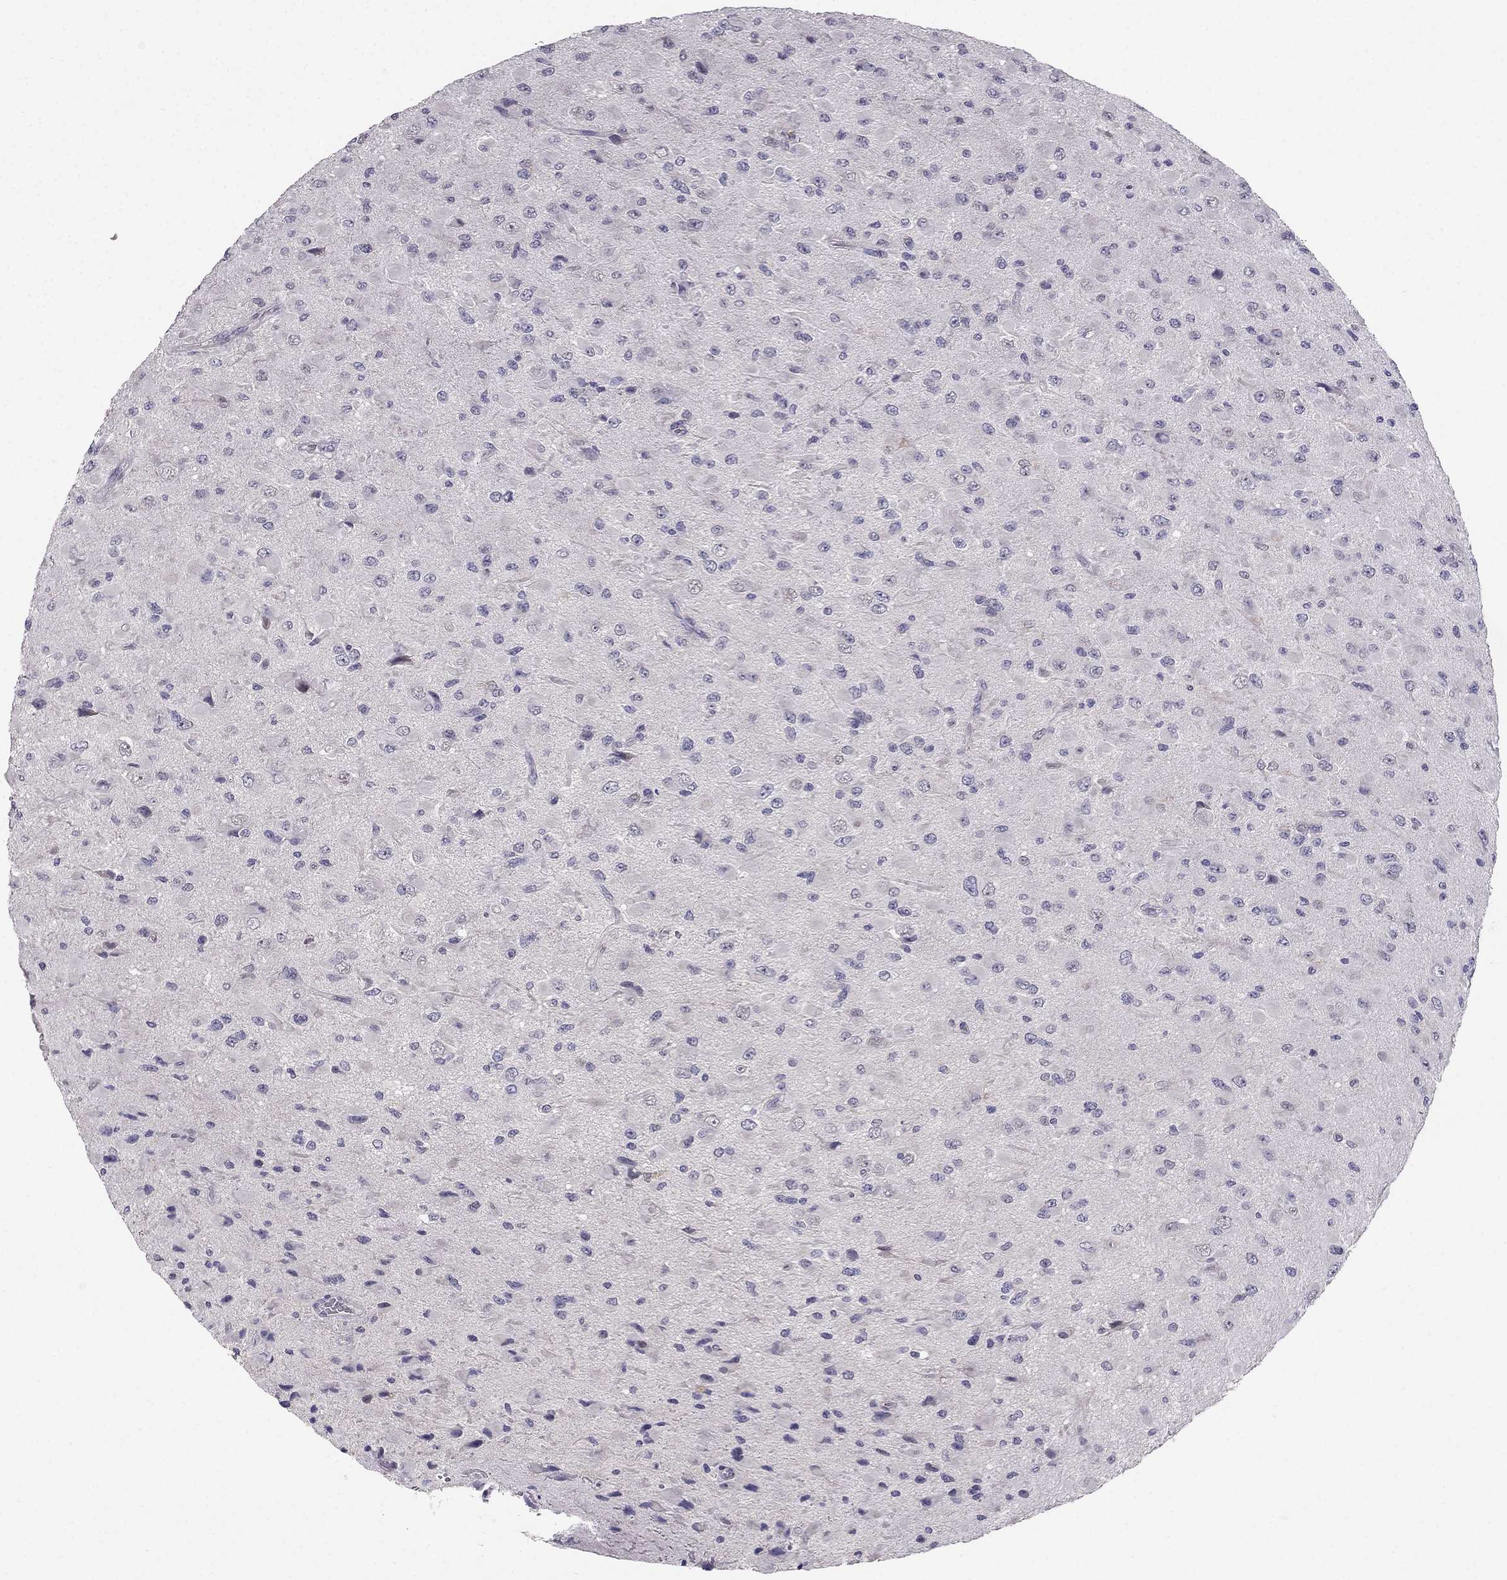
{"staining": {"intensity": "negative", "quantity": "none", "location": "none"}, "tissue": "glioma", "cell_type": "Tumor cells", "image_type": "cancer", "snomed": [{"axis": "morphology", "description": "Glioma, malignant, High grade"}, {"axis": "topography", "description": "Cerebral cortex"}], "caption": "The image displays no significant staining in tumor cells of glioma.", "gene": "HSFX1", "patient": {"sex": "male", "age": 35}}